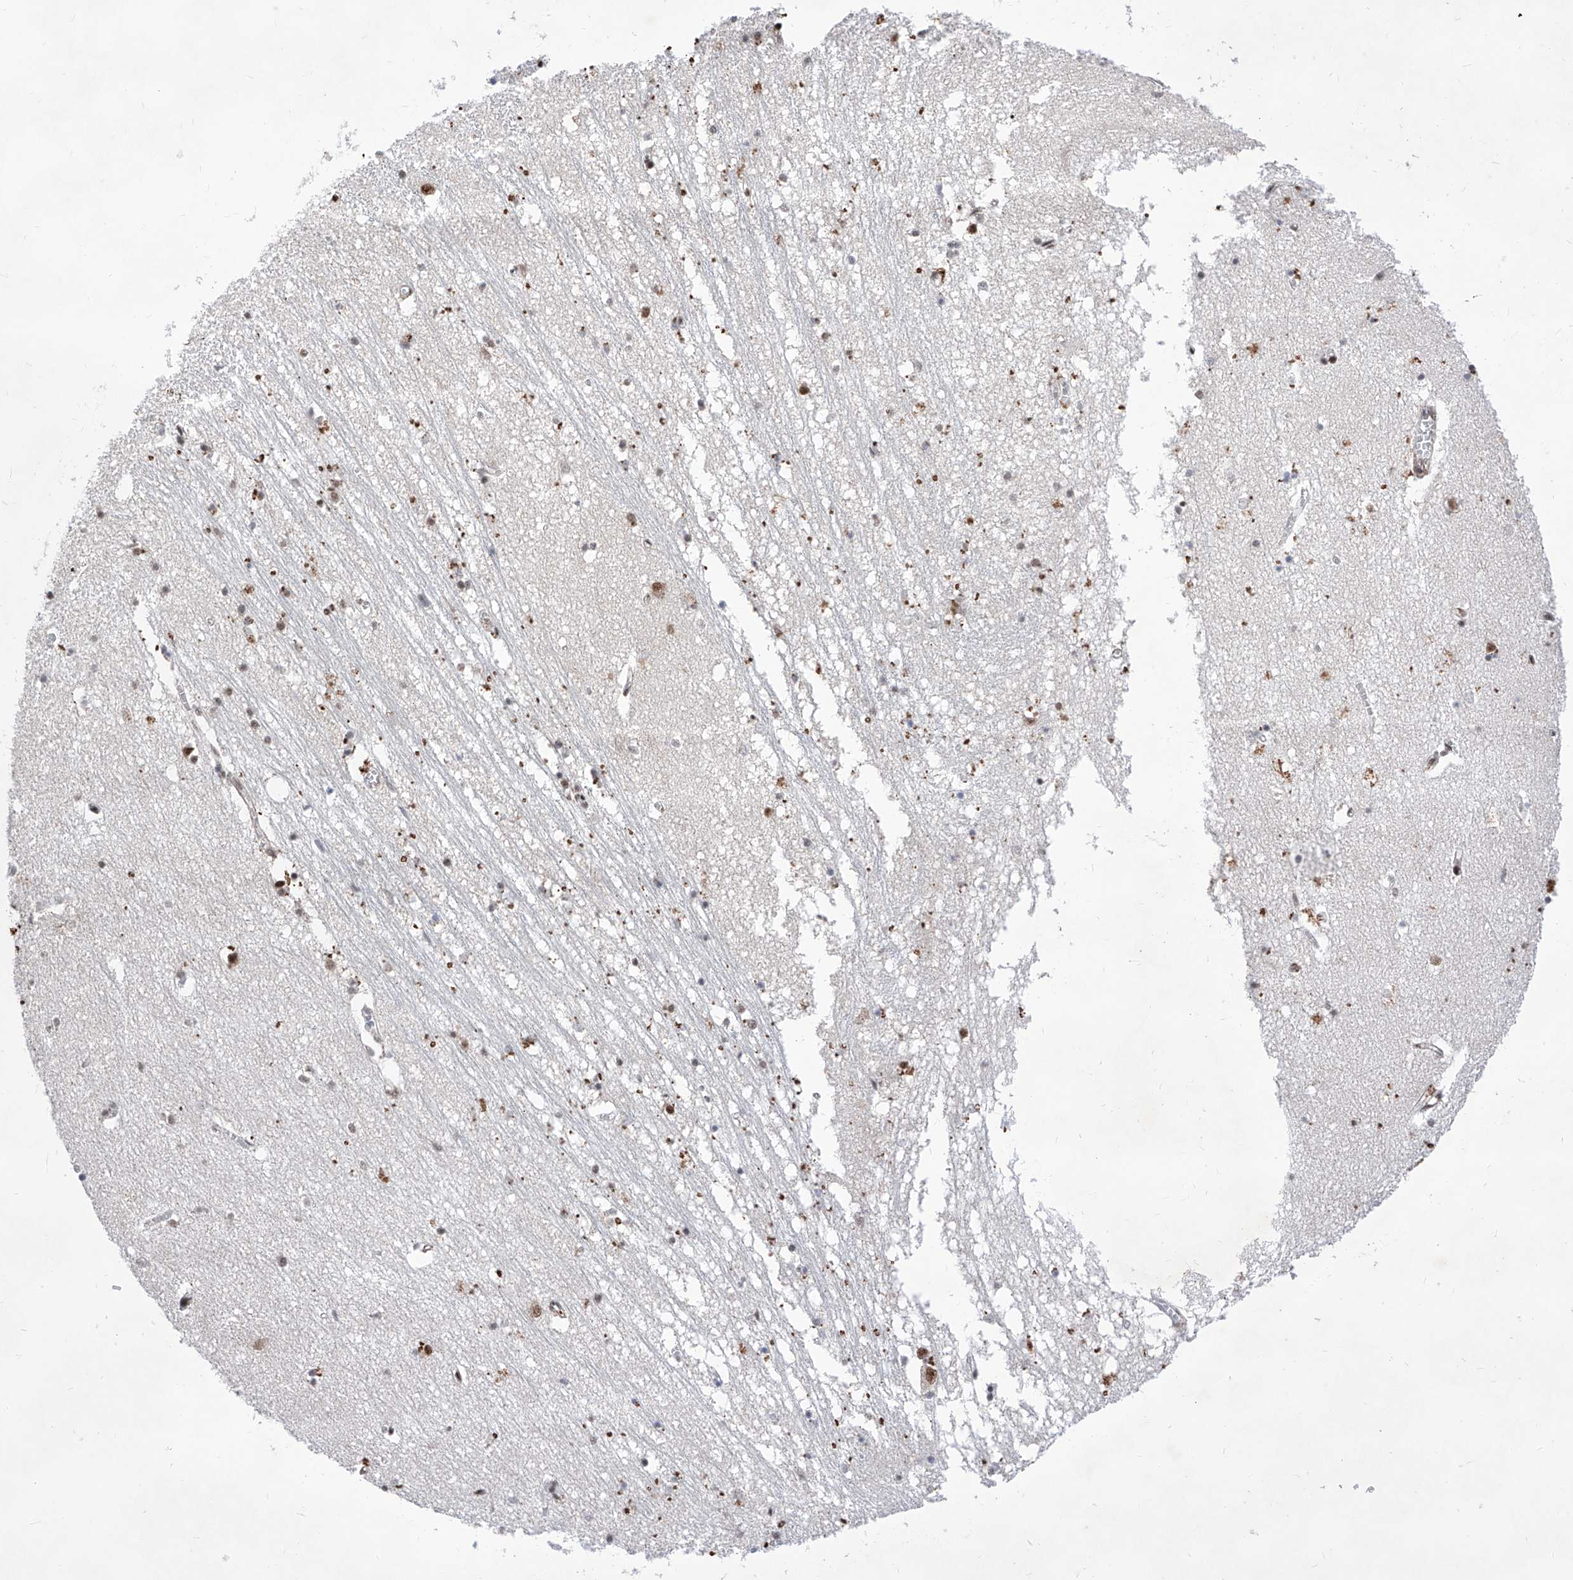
{"staining": {"intensity": "strong", "quantity": "<25%", "location": "nuclear"}, "tissue": "hippocampus", "cell_type": "Glial cells", "image_type": "normal", "snomed": [{"axis": "morphology", "description": "Normal tissue, NOS"}, {"axis": "topography", "description": "Hippocampus"}], "caption": "The photomicrograph shows immunohistochemical staining of normal hippocampus. There is strong nuclear staining is identified in about <25% of glial cells.", "gene": "PHF5A", "patient": {"sex": "male", "age": 70}}